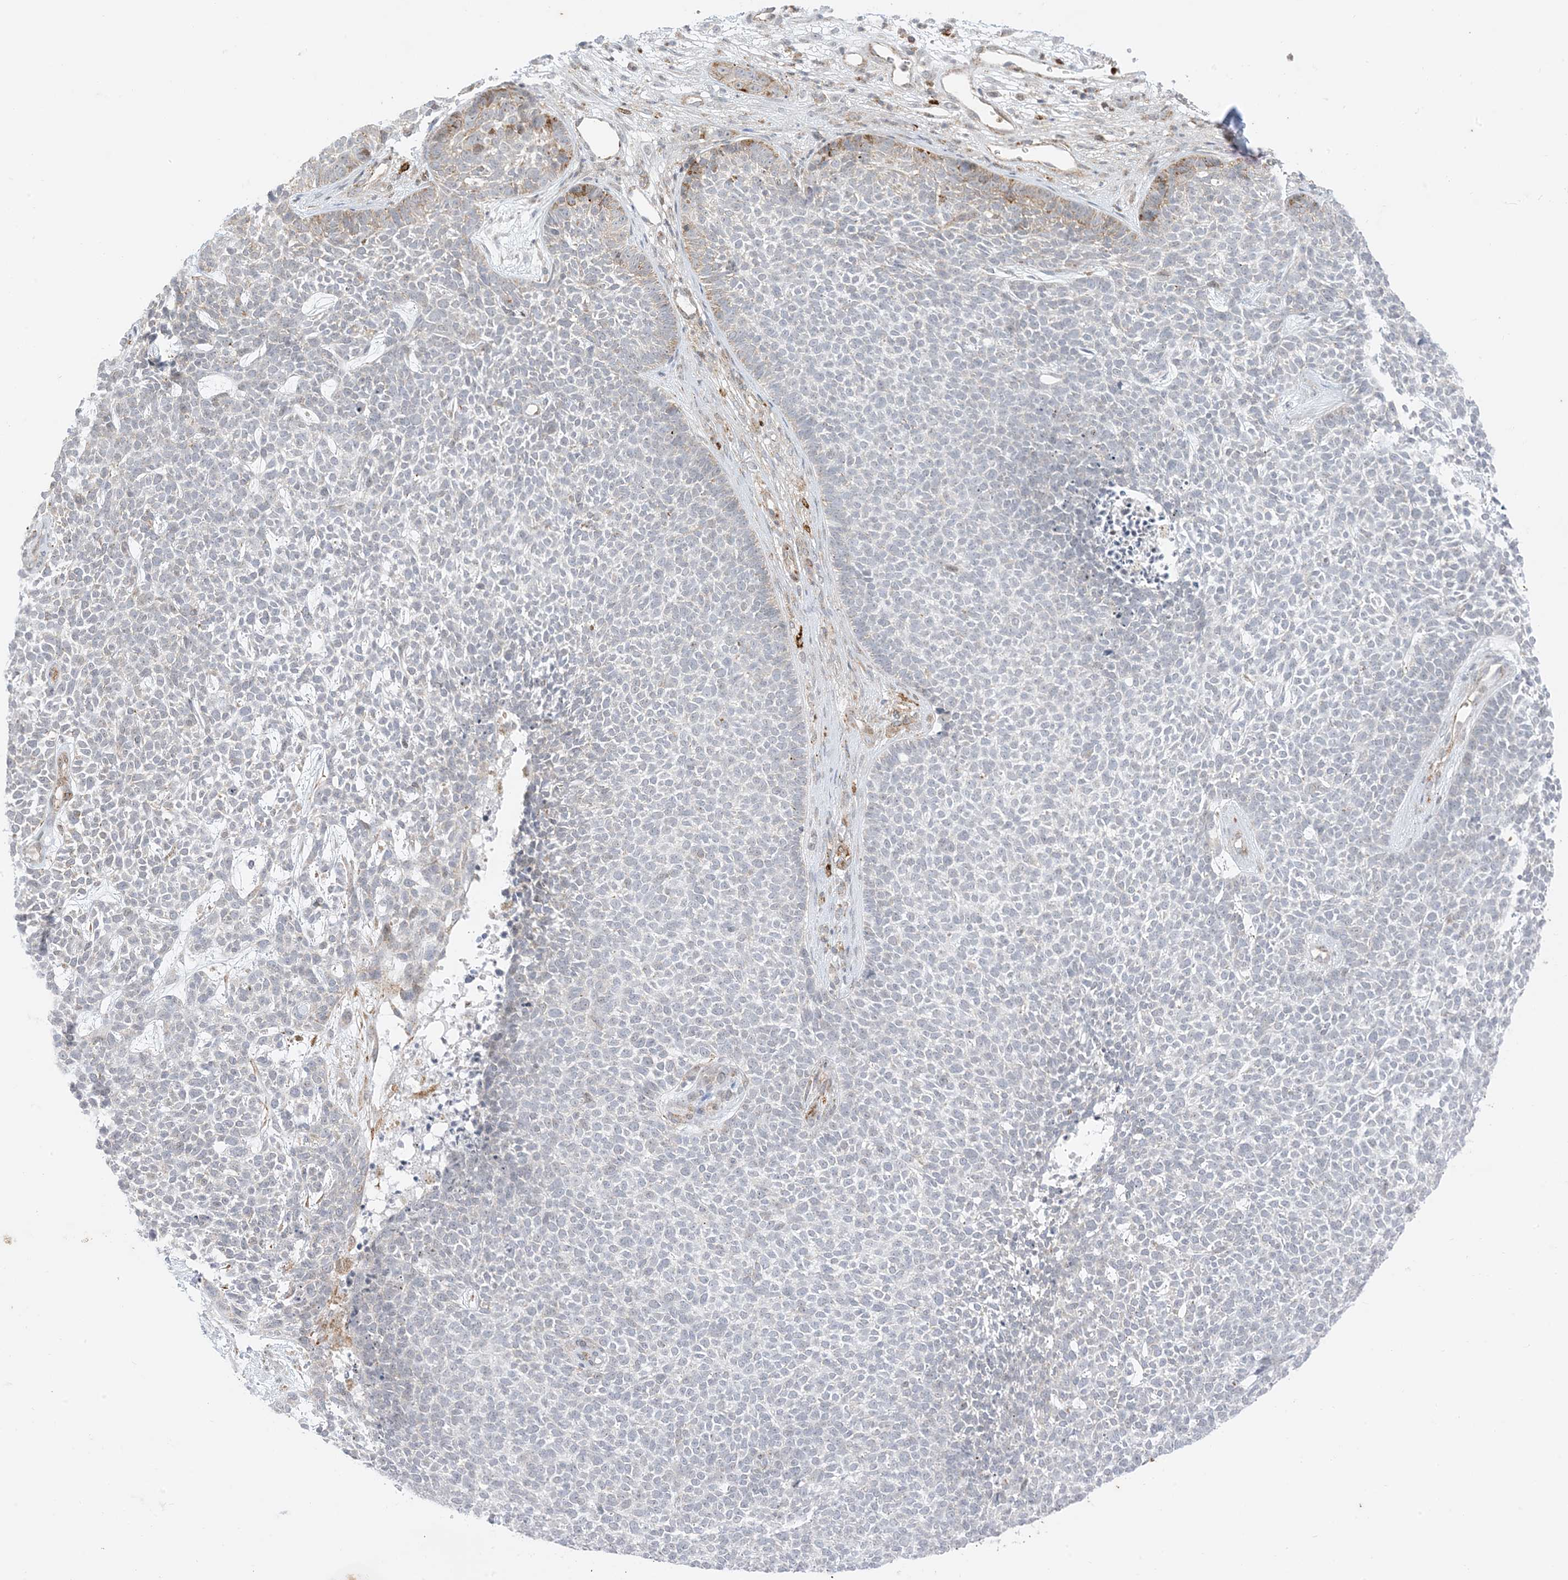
{"staining": {"intensity": "weak", "quantity": "<25%", "location": "cytoplasmic/membranous"}, "tissue": "skin cancer", "cell_type": "Tumor cells", "image_type": "cancer", "snomed": [{"axis": "morphology", "description": "Basal cell carcinoma"}, {"axis": "topography", "description": "Skin"}], "caption": "A high-resolution image shows immunohistochemistry (IHC) staining of basal cell carcinoma (skin), which displays no significant staining in tumor cells. (DAB IHC visualized using brightfield microscopy, high magnification).", "gene": "RAC1", "patient": {"sex": "female", "age": 84}}